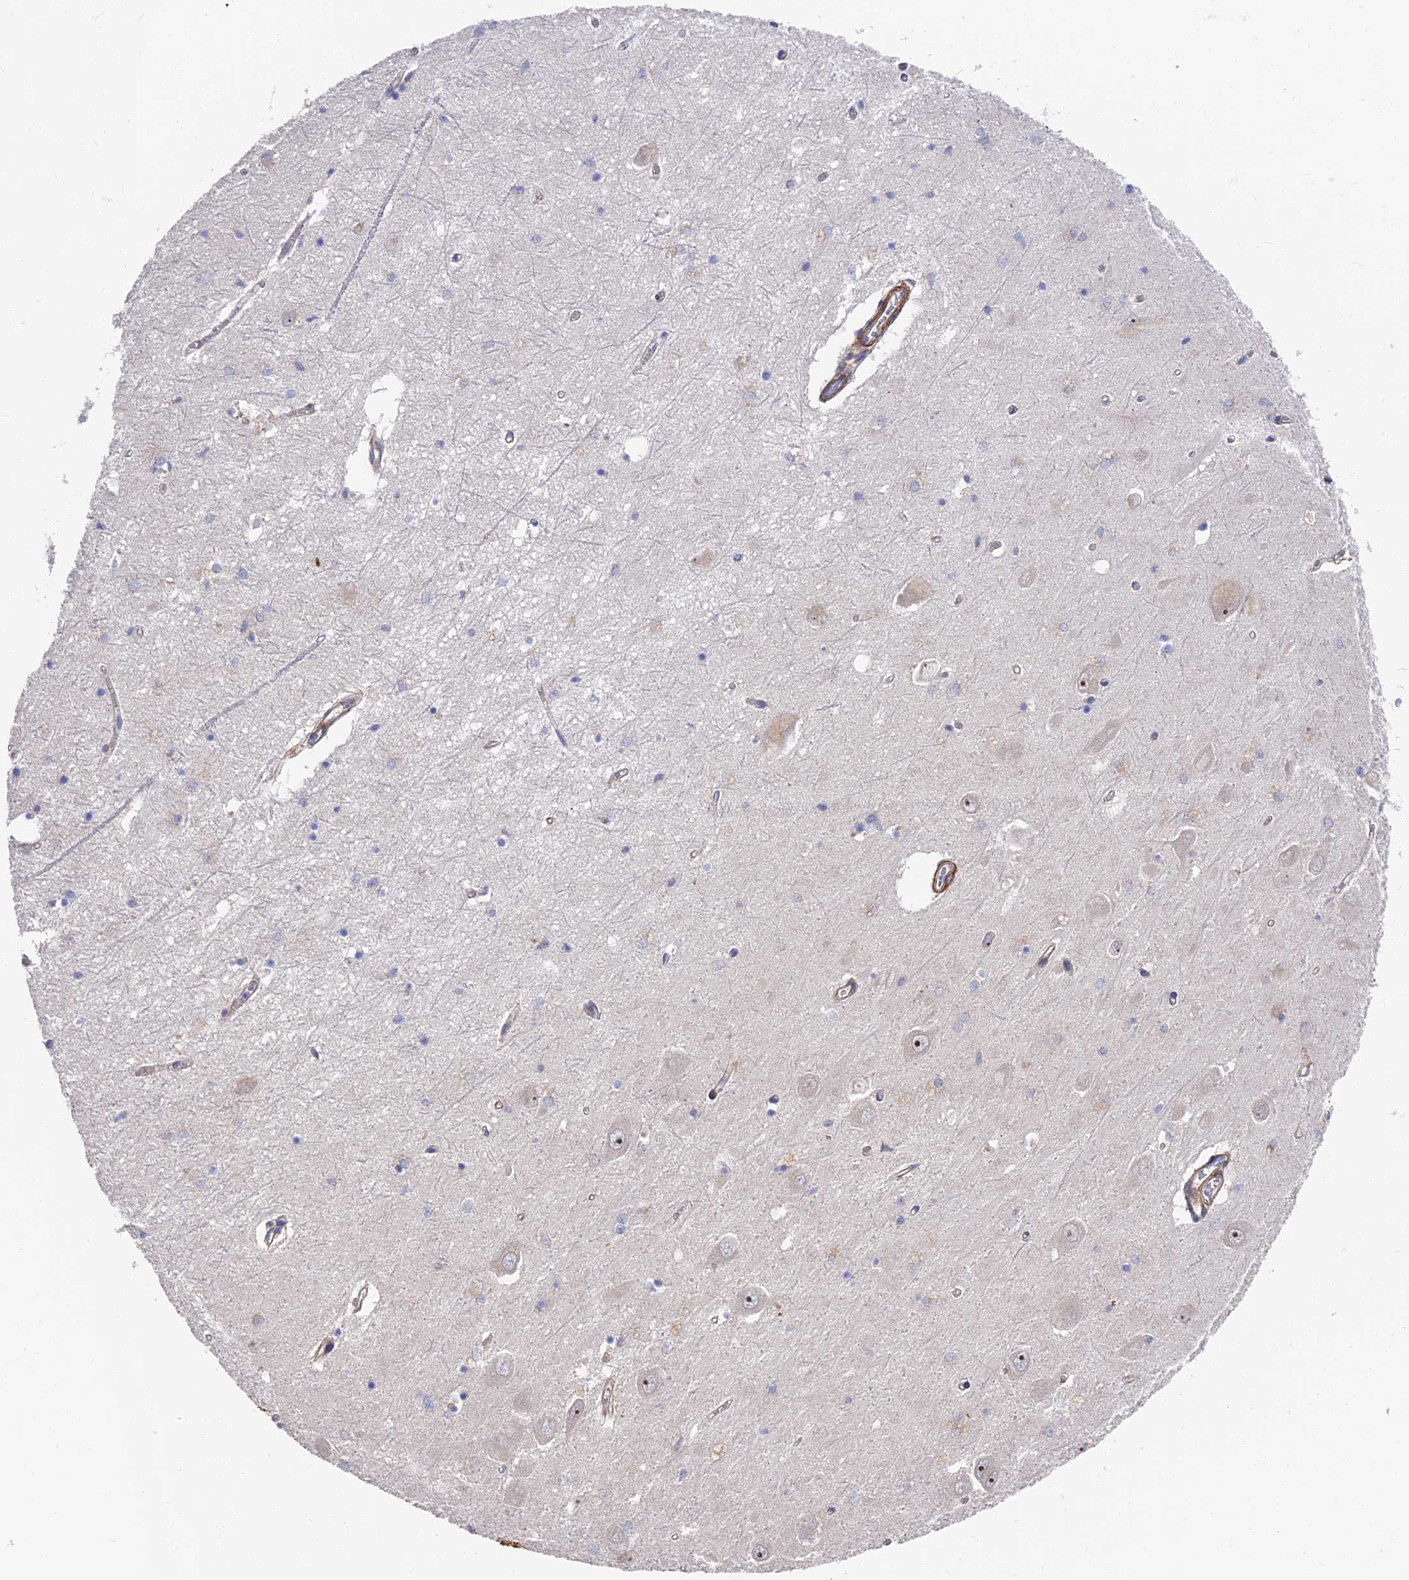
{"staining": {"intensity": "negative", "quantity": "none", "location": "none"}, "tissue": "hippocampus", "cell_type": "Glial cells", "image_type": "normal", "snomed": [{"axis": "morphology", "description": "Normal tissue, NOS"}, {"axis": "topography", "description": "Hippocampus"}], "caption": "DAB immunohistochemical staining of normal human hippocampus exhibits no significant expression in glial cells.", "gene": "CCDC113", "patient": {"sex": "male", "age": 70}}